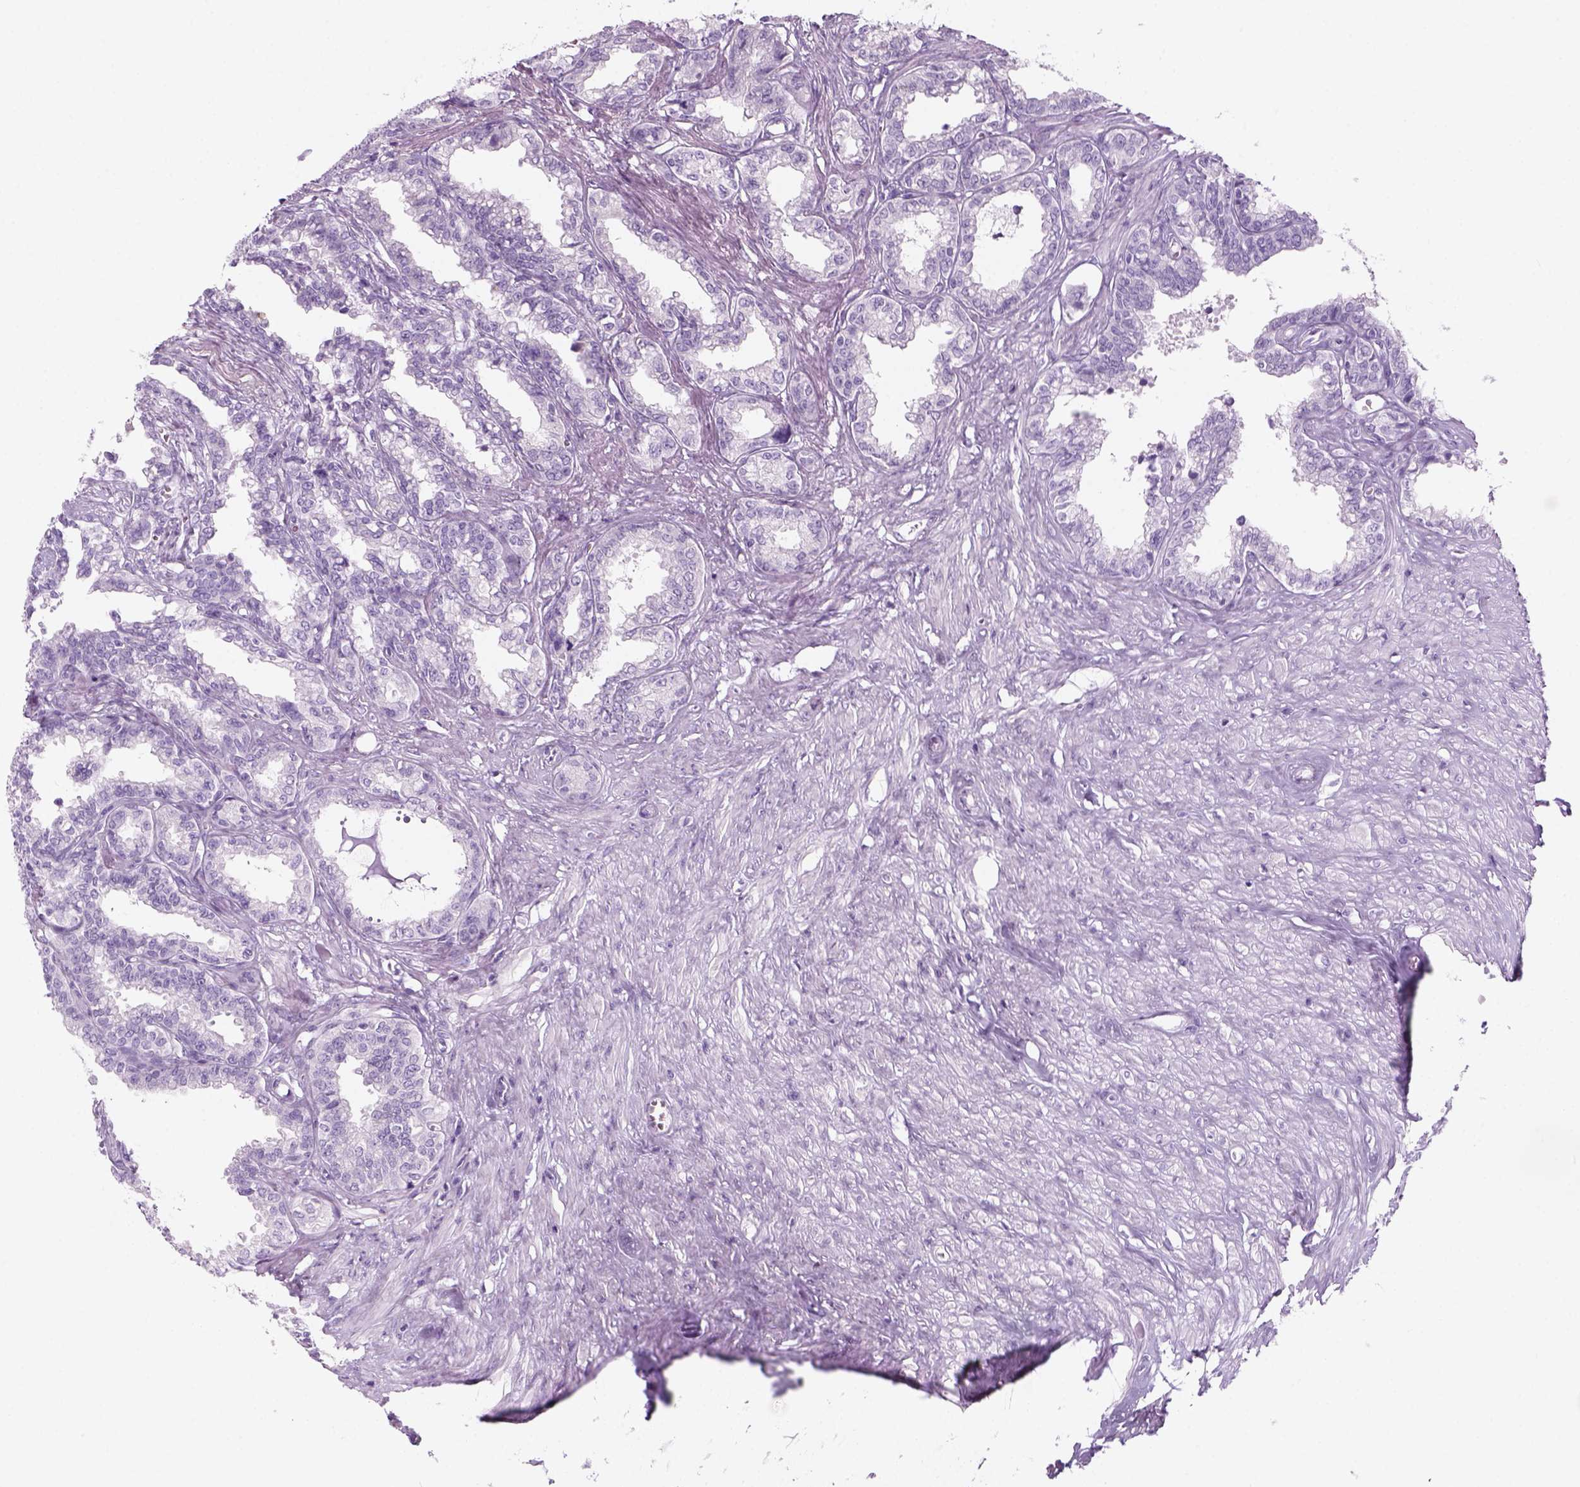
{"staining": {"intensity": "negative", "quantity": "none", "location": "none"}, "tissue": "seminal vesicle", "cell_type": "Glandular cells", "image_type": "normal", "snomed": [{"axis": "morphology", "description": "Normal tissue, NOS"}, {"axis": "morphology", "description": "Urothelial carcinoma, NOS"}, {"axis": "topography", "description": "Urinary bladder"}, {"axis": "topography", "description": "Seminal veicle"}], "caption": "High magnification brightfield microscopy of normal seminal vesicle stained with DAB (3,3'-diaminobenzidine) (brown) and counterstained with hematoxylin (blue): glandular cells show no significant expression. Nuclei are stained in blue.", "gene": "KRTAP11", "patient": {"sex": "male", "age": 76}}